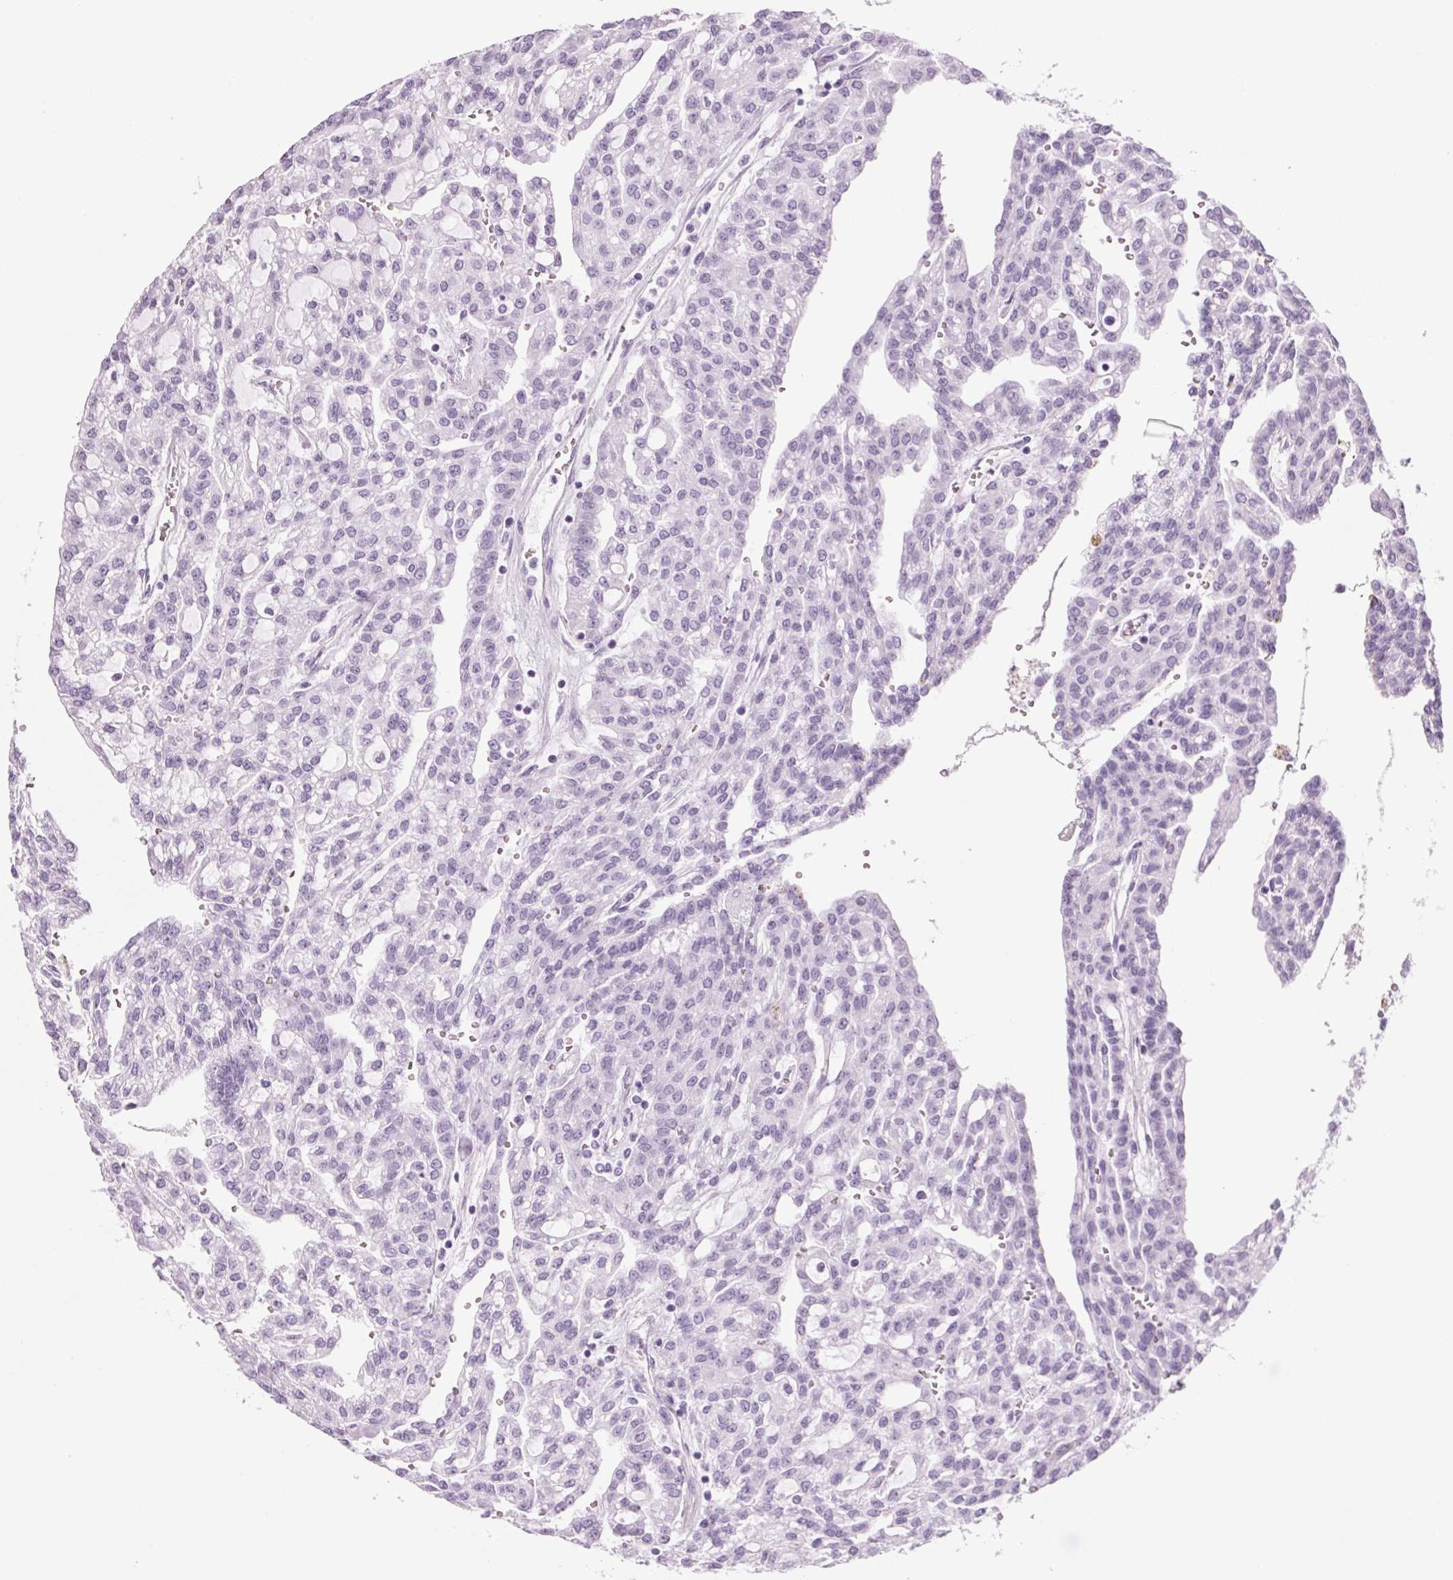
{"staining": {"intensity": "negative", "quantity": "none", "location": "none"}, "tissue": "renal cancer", "cell_type": "Tumor cells", "image_type": "cancer", "snomed": [{"axis": "morphology", "description": "Adenocarcinoma, NOS"}, {"axis": "topography", "description": "Kidney"}], "caption": "Histopathology image shows no protein staining in tumor cells of renal cancer tissue.", "gene": "PPP1R1A", "patient": {"sex": "male", "age": 63}}